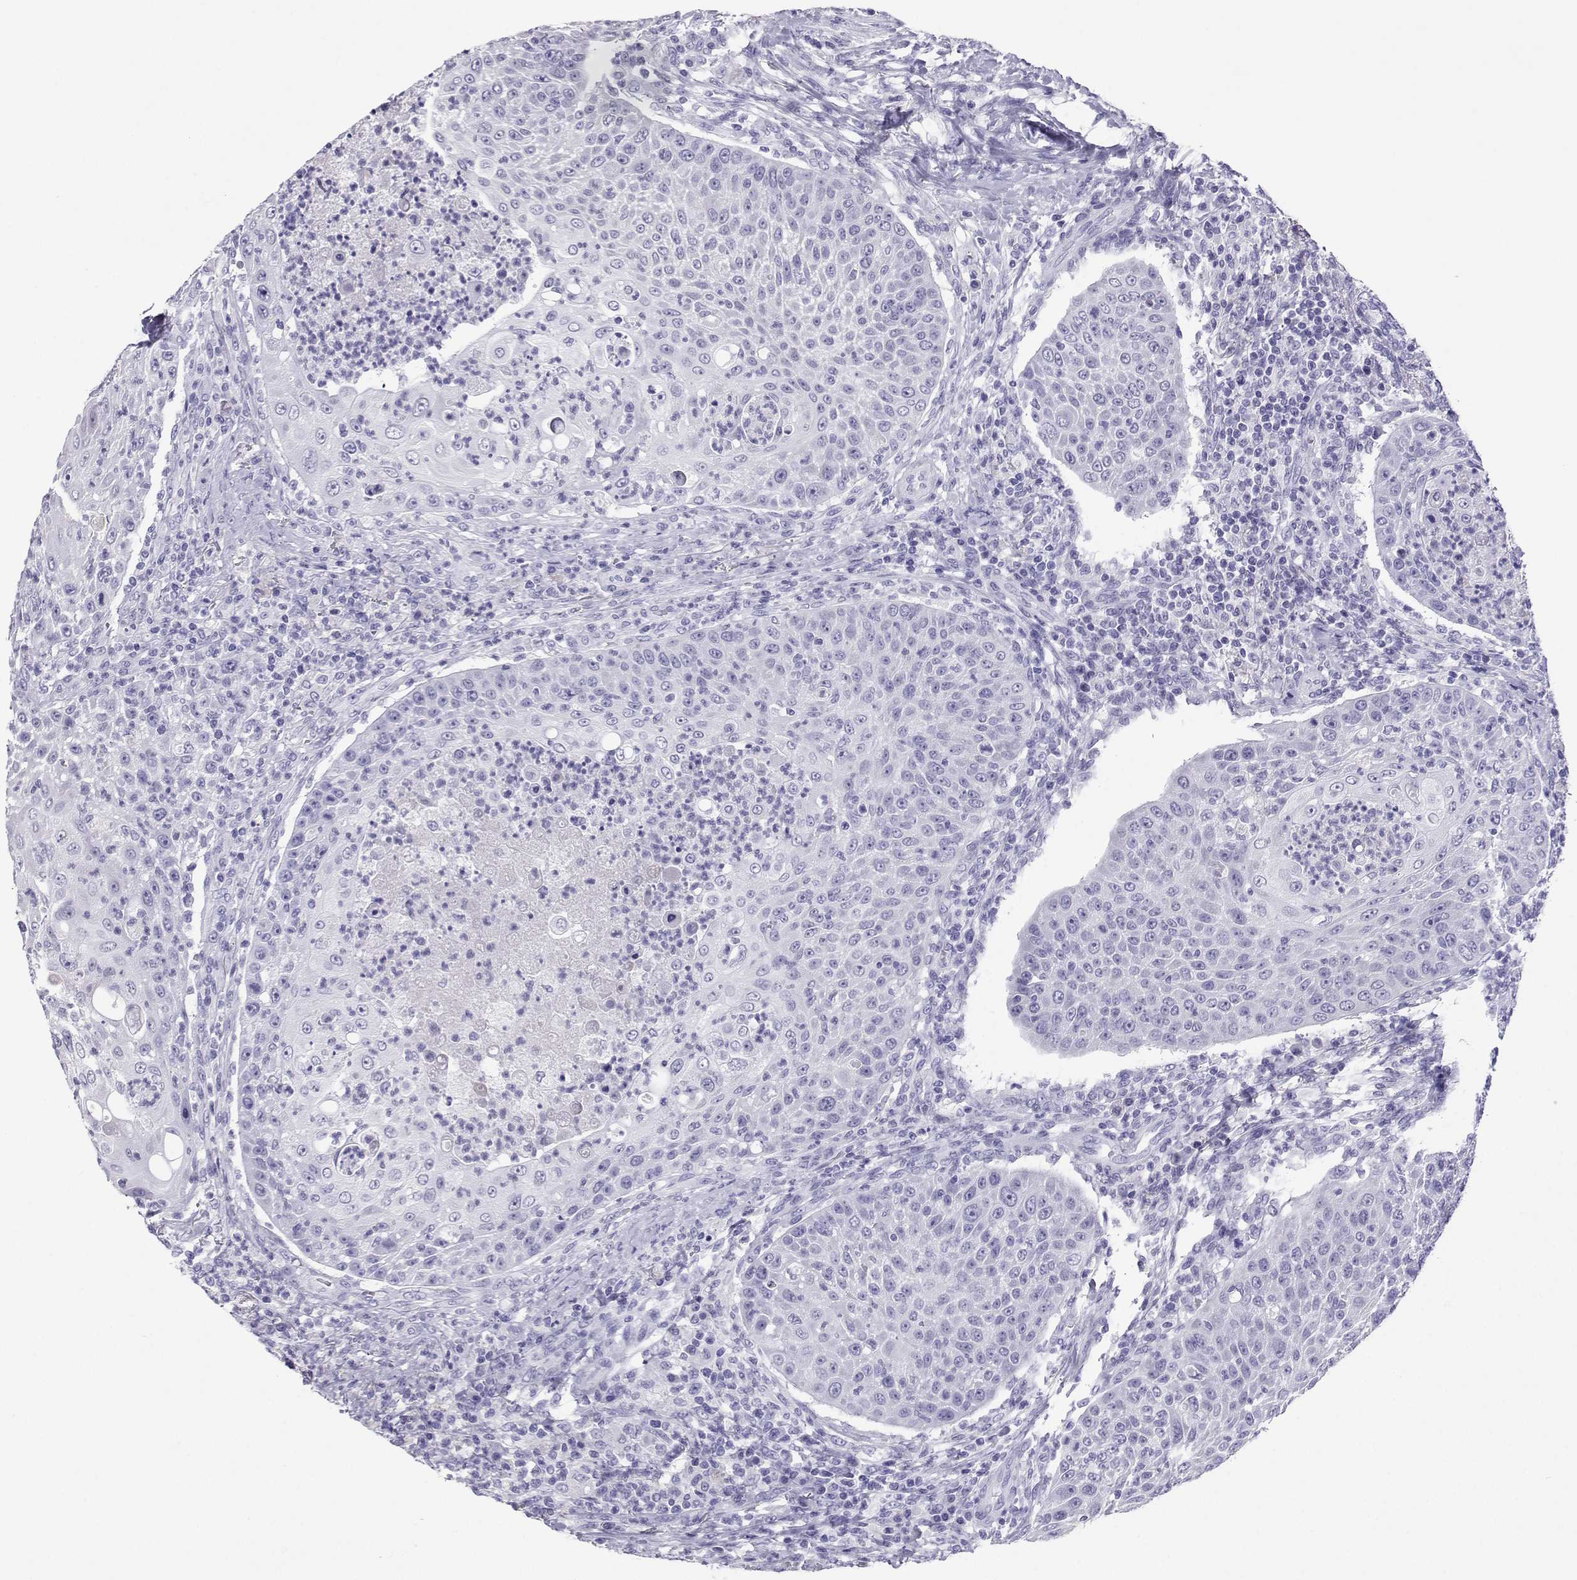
{"staining": {"intensity": "negative", "quantity": "none", "location": "none"}, "tissue": "head and neck cancer", "cell_type": "Tumor cells", "image_type": "cancer", "snomed": [{"axis": "morphology", "description": "Squamous cell carcinoma, NOS"}, {"axis": "topography", "description": "Head-Neck"}], "caption": "This is an IHC histopathology image of head and neck squamous cell carcinoma. There is no positivity in tumor cells.", "gene": "LORICRIN", "patient": {"sex": "male", "age": 69}}